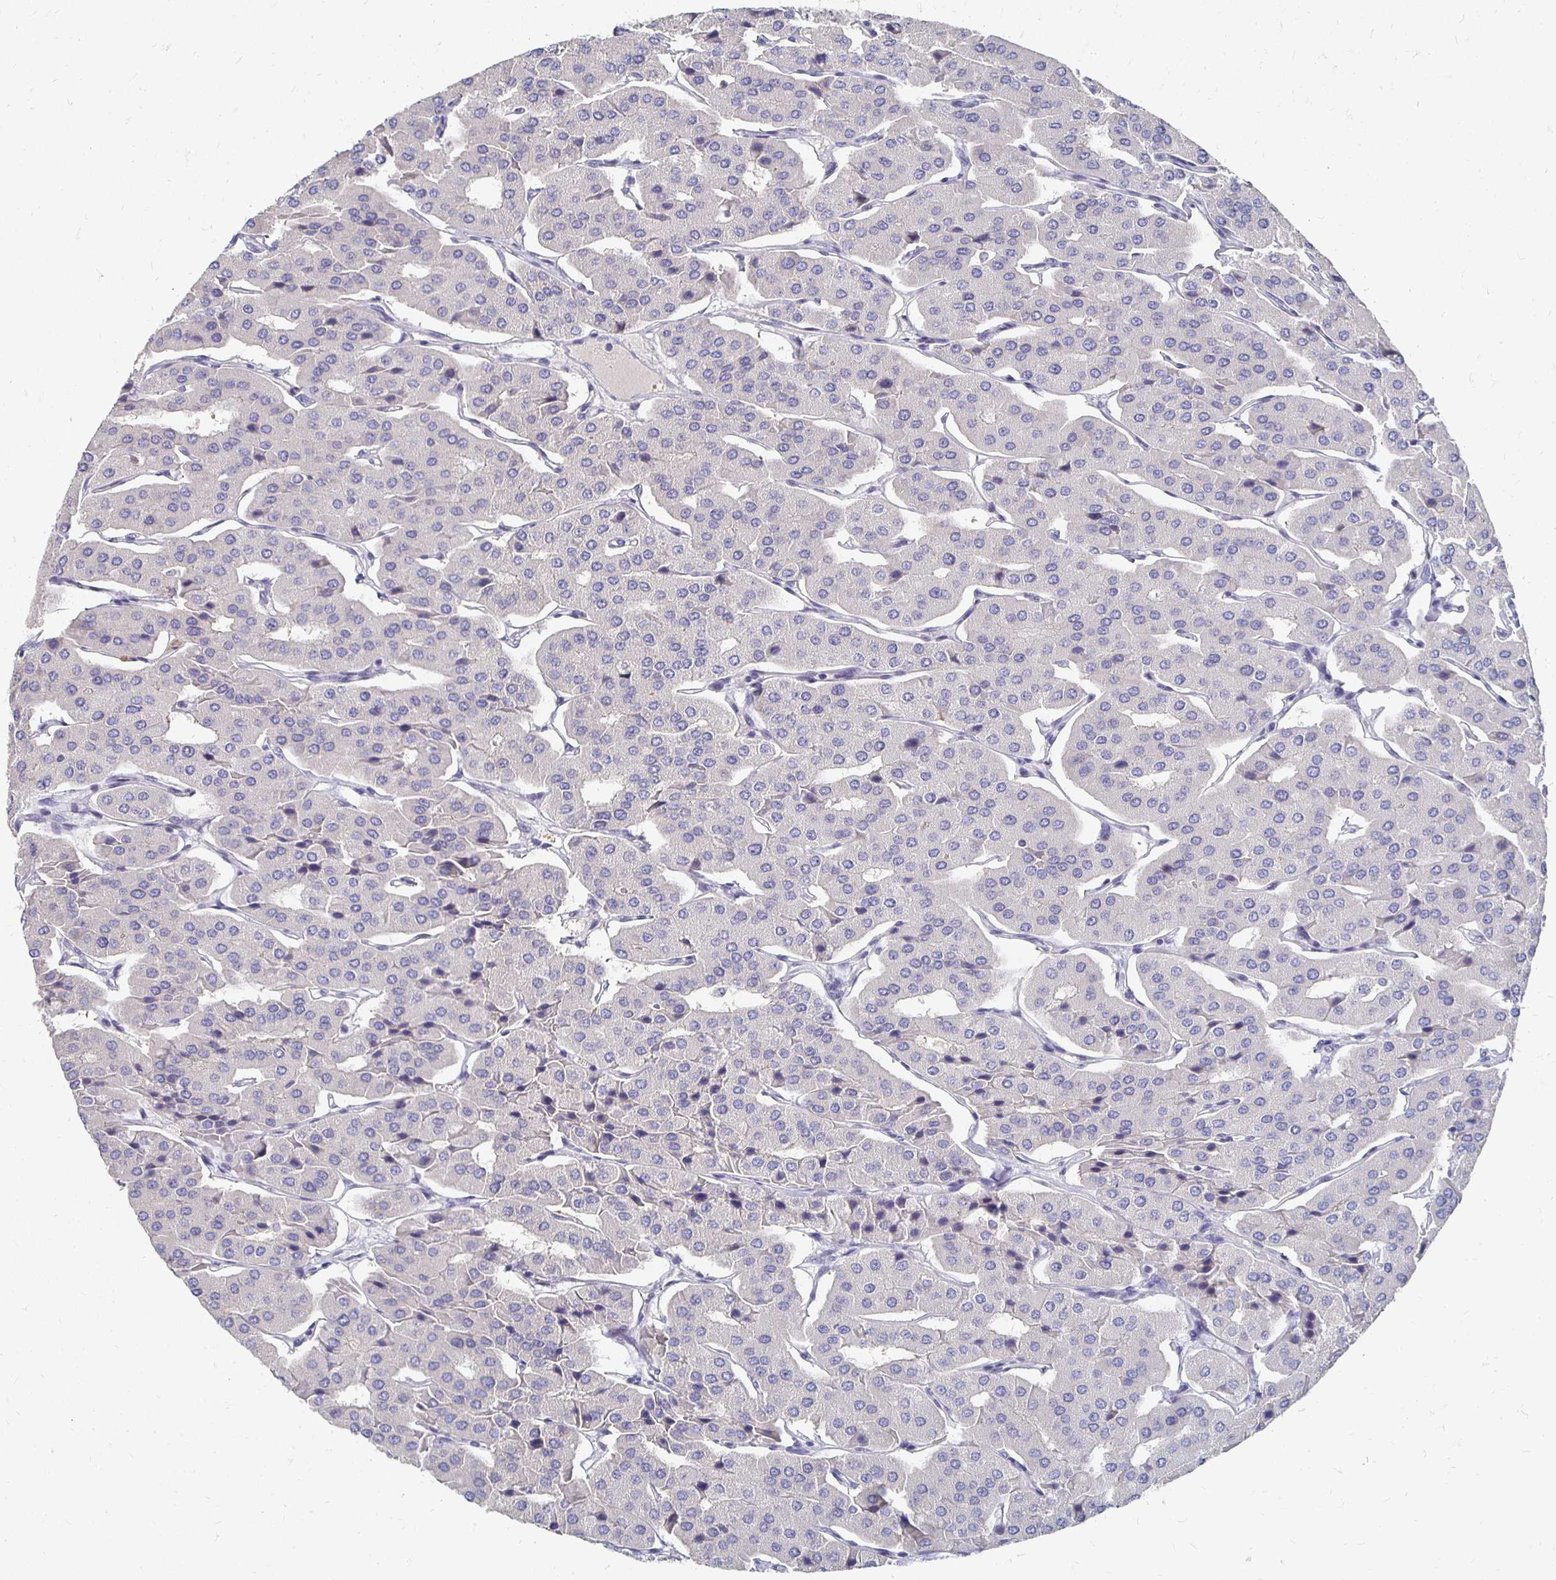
{"staining": {"intensity": "negative", "quantity": "none", "location": "none"}, "tissue": "parathyroid gland", "cell_type": "Glandular cells", "image_type": "normal", "snomed": [{"axis": "morphology", "description": "Normal tissue, NOS"}, {"axis": "morphology", "description": "Adenoma, NOS"}, {"axis": "topography", "description": "Parathyroid gland"}], "caption": "This histopathology image is of benign parathyroid gland stained with immunohistochemistry to label a protein in brown with the nuclei are counter-stained blue. There is no positivity in glandular cells.", "gene": "FKRP", "patient": {"sex": "female", "age": 86}}